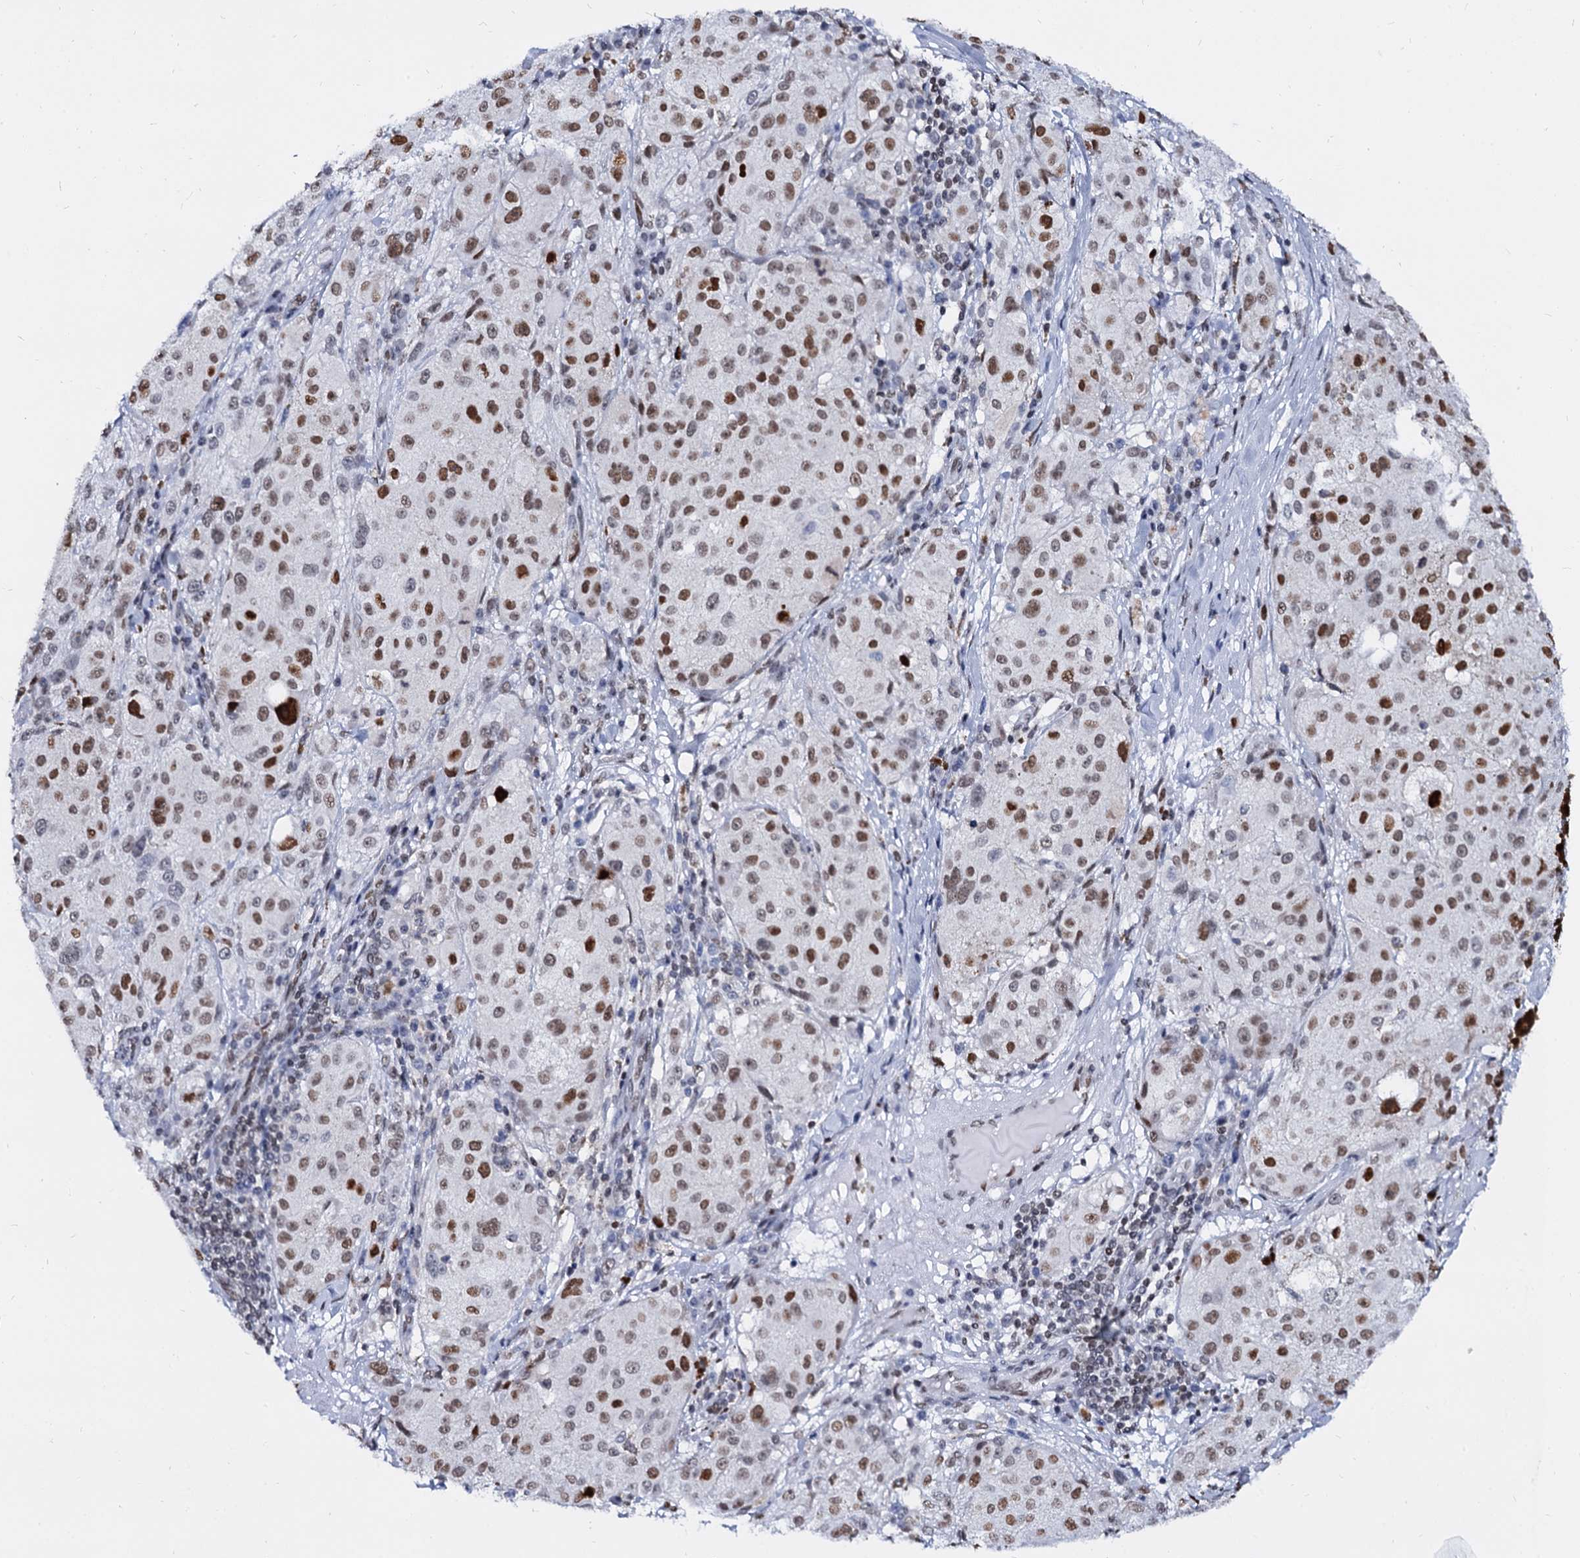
{"staining": {"intensity": "moderate", "quantity": ">75%", "location": "nuclear"}, "tissue": "melanoma", "cell_type": "Tumor cells", "image_type": "cancer", "snomed": [{"axis": "morphology", "description": "Necrosis, NOS"}, {"axis": "morphology", "description": "Malignant melanoma, NOS"}, {"axis": "topography", "description": "Skin"}], "caption": "This histopathology image exhibits immunohistochemistry (IHC) staining of human melanoma, with medium moderate nuclear positivity in about >75% of tumor cells.", "gene": "CMAS", "patient": {"sex": "female", "age": 87}}